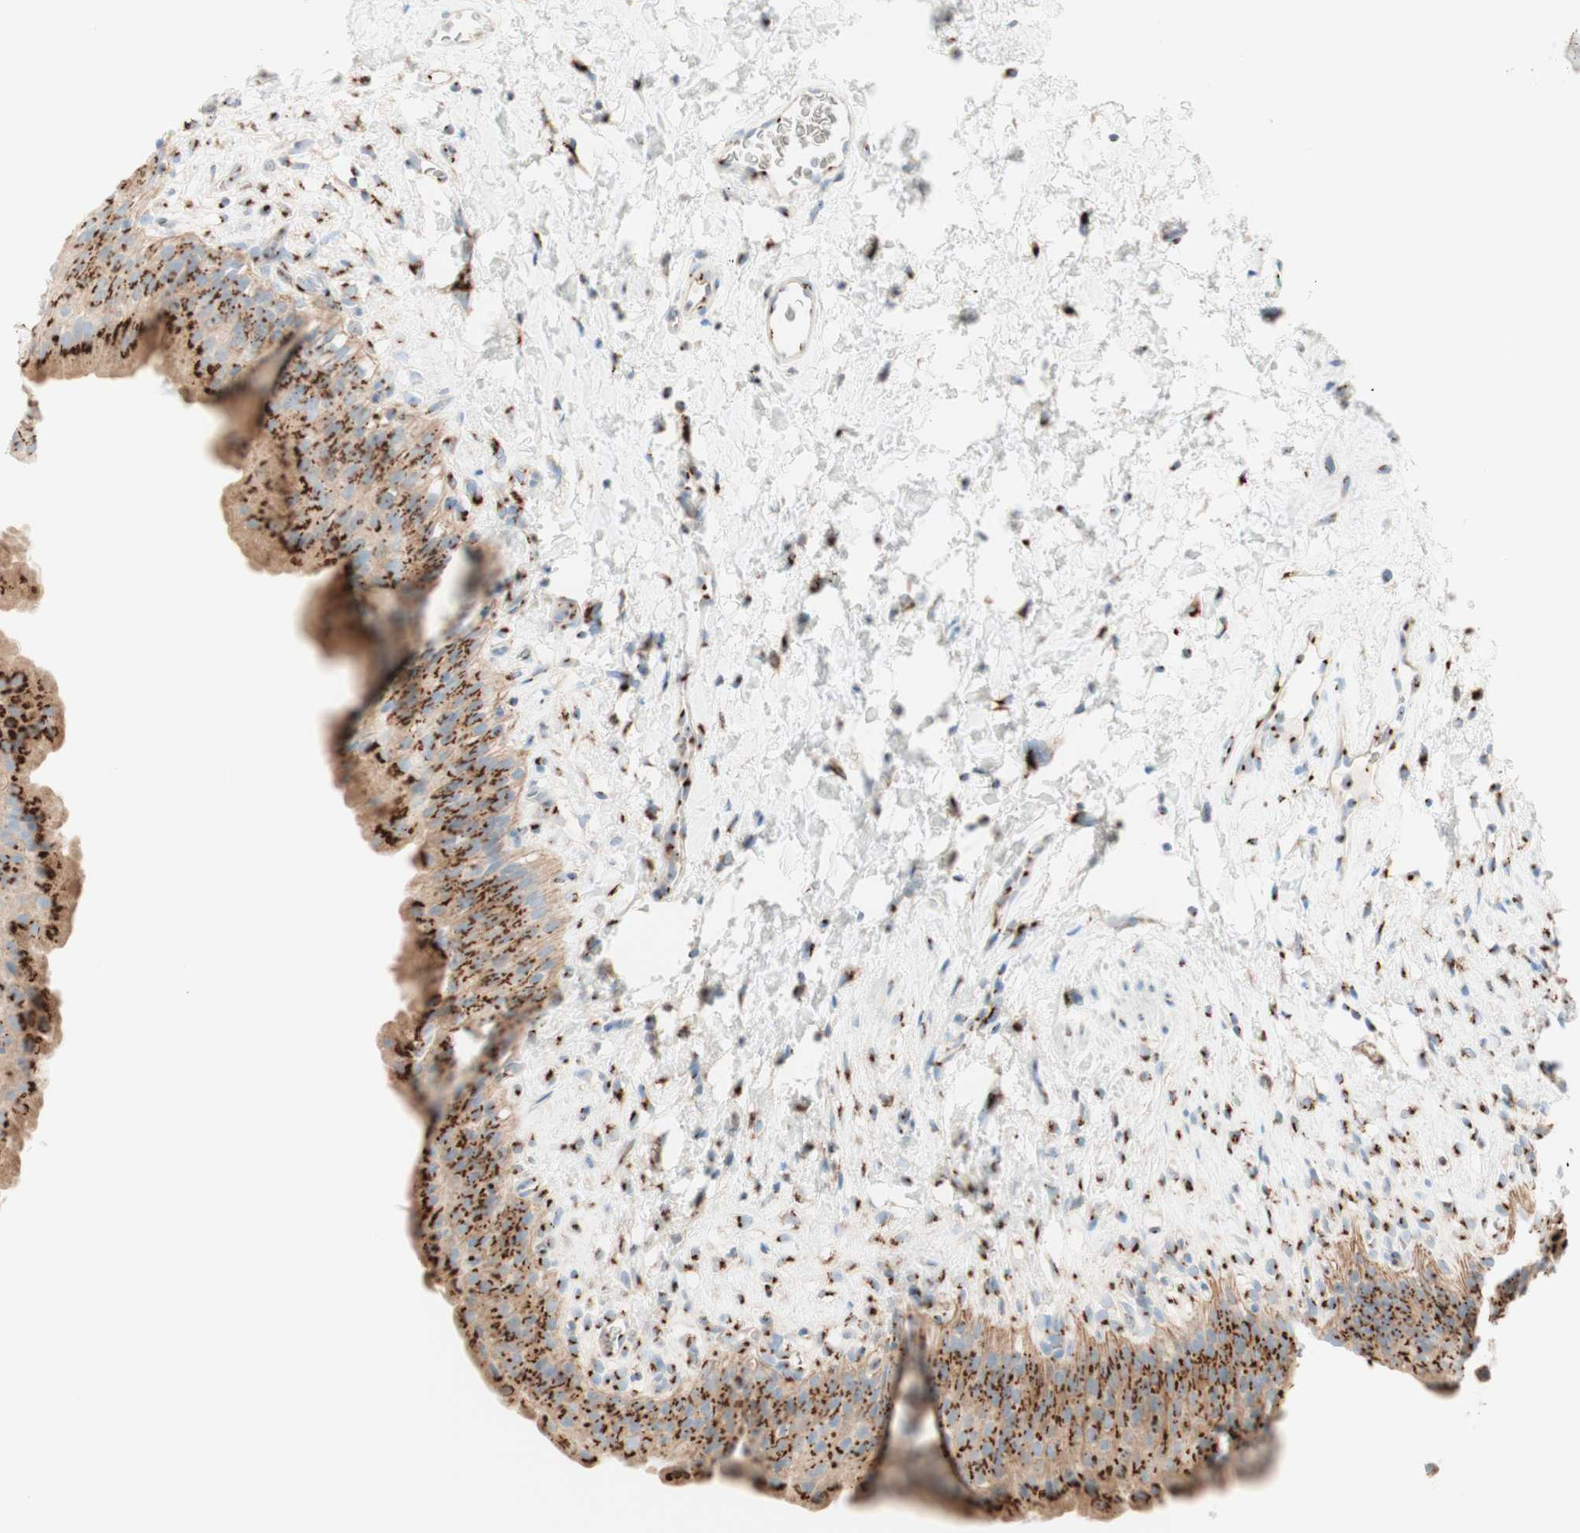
{"staining": {"intensity": "strong", "quantity": ">75%", "location": "cytoplasmic/membranous"}, "tissue": "urinary bladder", "cell_type": "Urothelial cells", "image_type": "normal", "snomed": [{"axis": "morphology", "description": "Normal tissue, NOS"}, {"axis": "topography", "description": "Urinary bladder"}], "caption": "High-power microscopy captured an immunohistochemistry photomicrograph of normal urinary bladder, revealing strong cytoplasmic/membranous positivity in about >75% of urothelial cells.", "gene": "GOLGB1", "patient": {"sex": "female", "age": 79}}